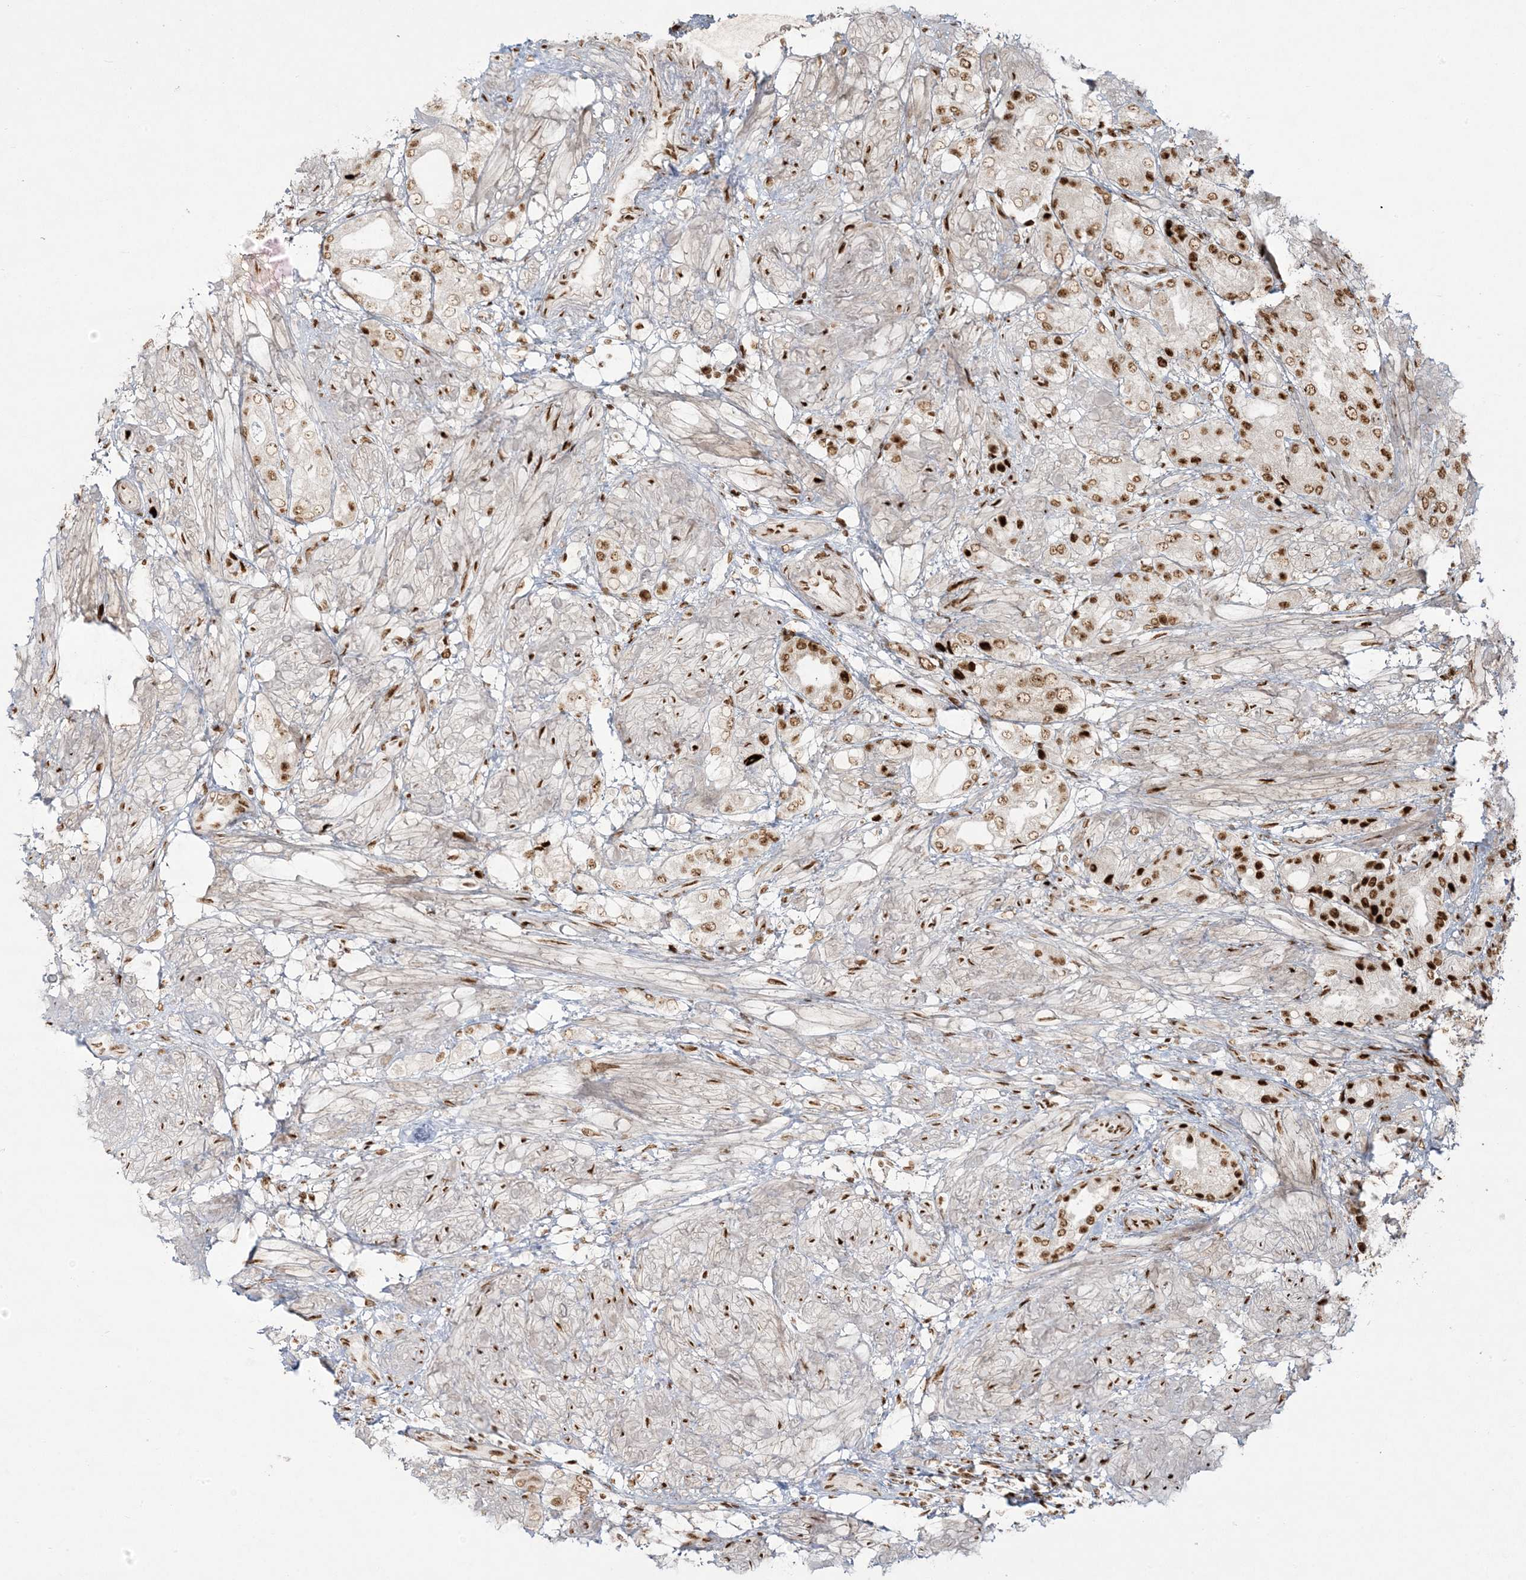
{"staining": {"intensity": "strong", "quantity": "25%-75%", "location": "nuclear"}, "tissue": "prostate cancer", "cell_type": "Tumor cells", "image_type": "cancer", "snomed": [{"axis": "morphology", "description": "Adenocarcinoma, High grade"}, {"axis": "topography", "description": "Prostate"}], "caption": "Immunohistochemical staining of human adenocarcinoma (high-grade) (prostate) reveals strong nuclear protein positivity in about 25%-75% of tumor cells. (DAB (3,3'-diaminobenzidine) IHC, brown staining for protein, blue staining for nuclei).", "gene": "RBM10", "patient": {"sex": "male", "age": 50}}